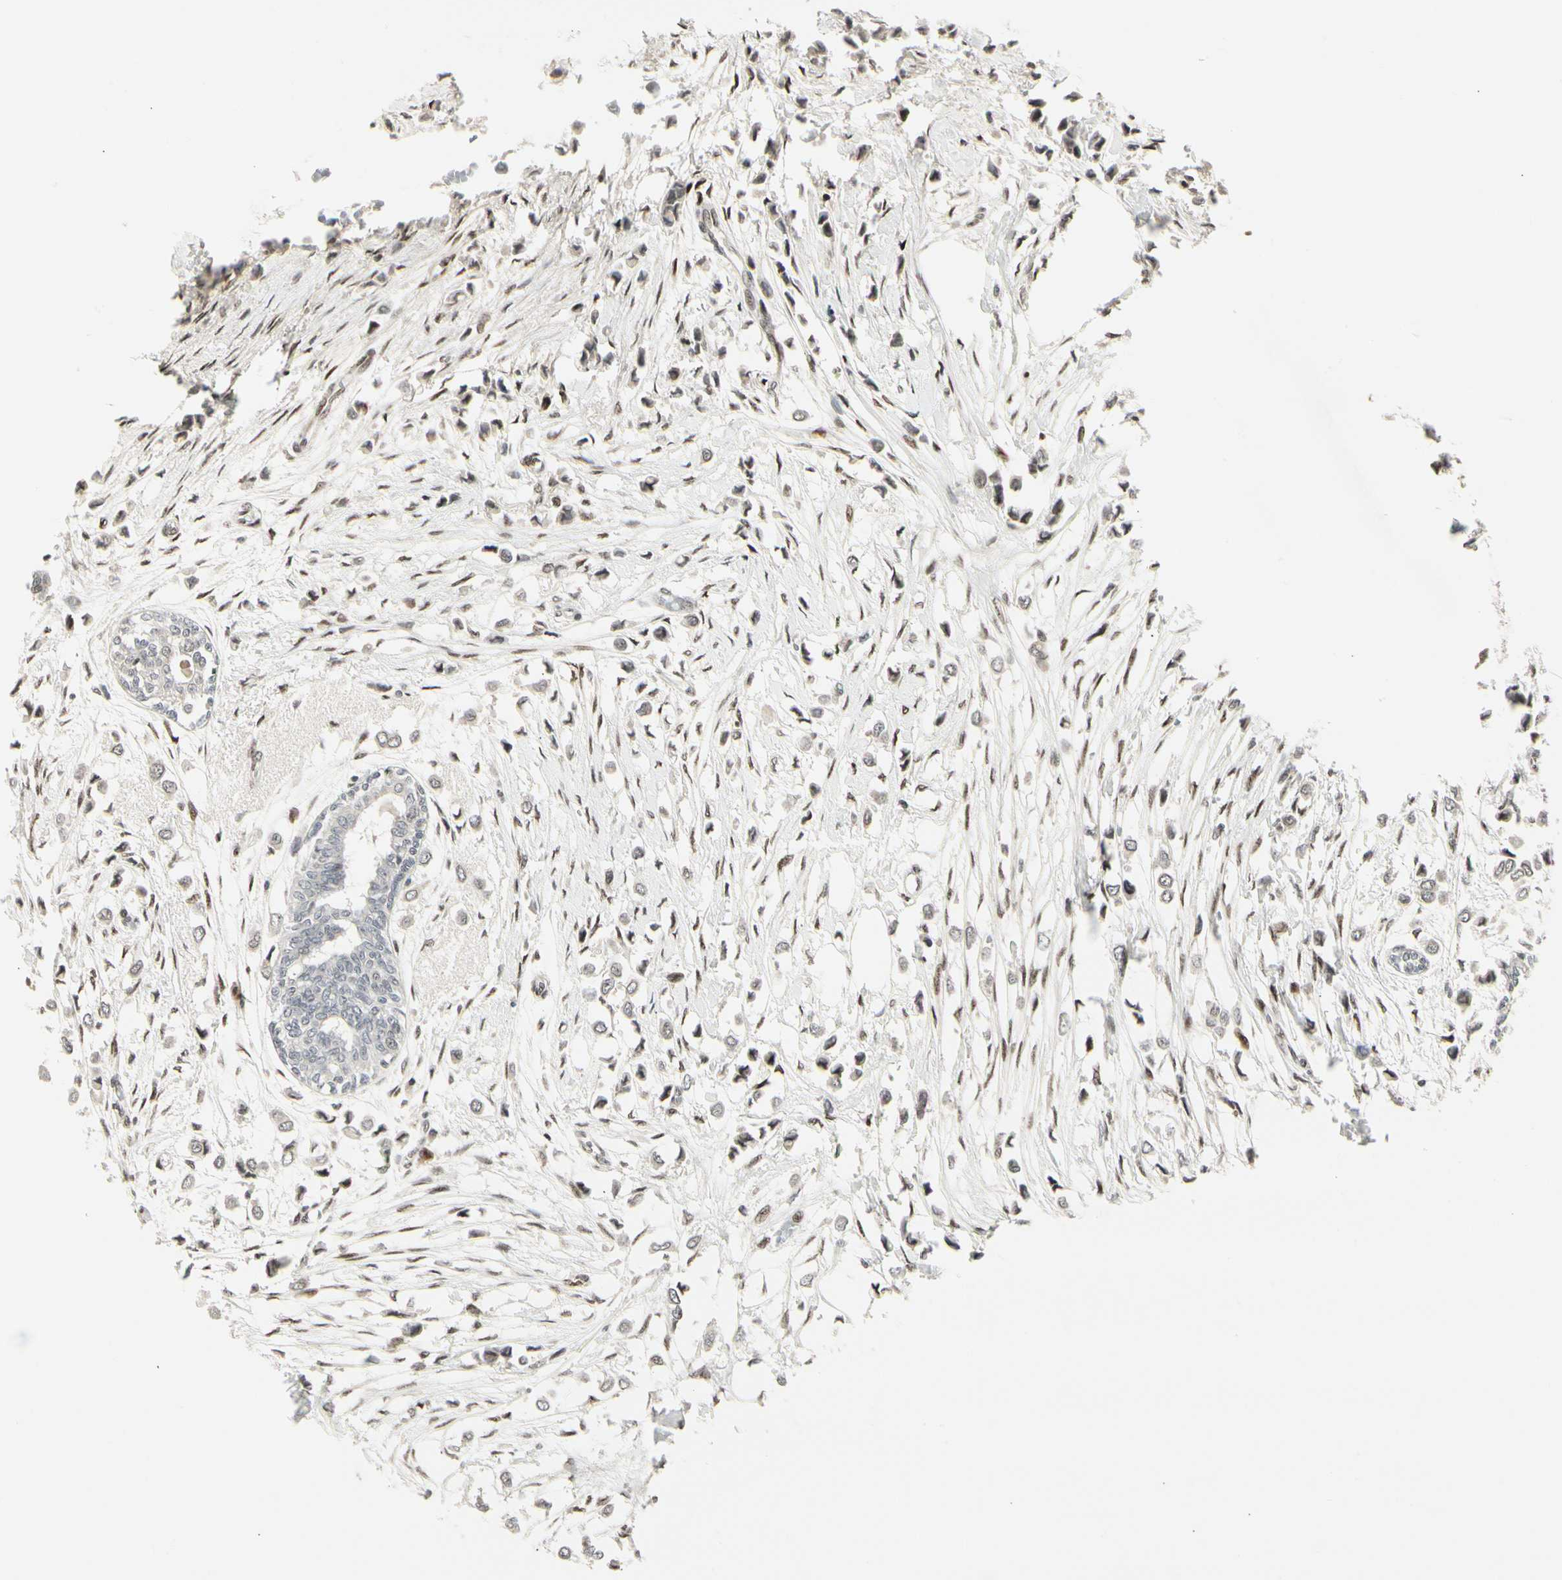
{"staining": {"intensity": "weak", "quantity": "25%-75%", "location": "nuclear"}, "tissue": "breast cancer", "cell_type": "Tumor cells", "image_type": "cancer", "snomed": [{"axis": "morphology", "description": "Lobular carcinoma"}, {"axis": "topography", "description": "Breast"}], "caption": "An image of human breast cancer stained for a protein displays weak nuclear brown staining in tumor cells.", "gene": "FOXJ2", "patient": {"sex": "female", "age": 51}}